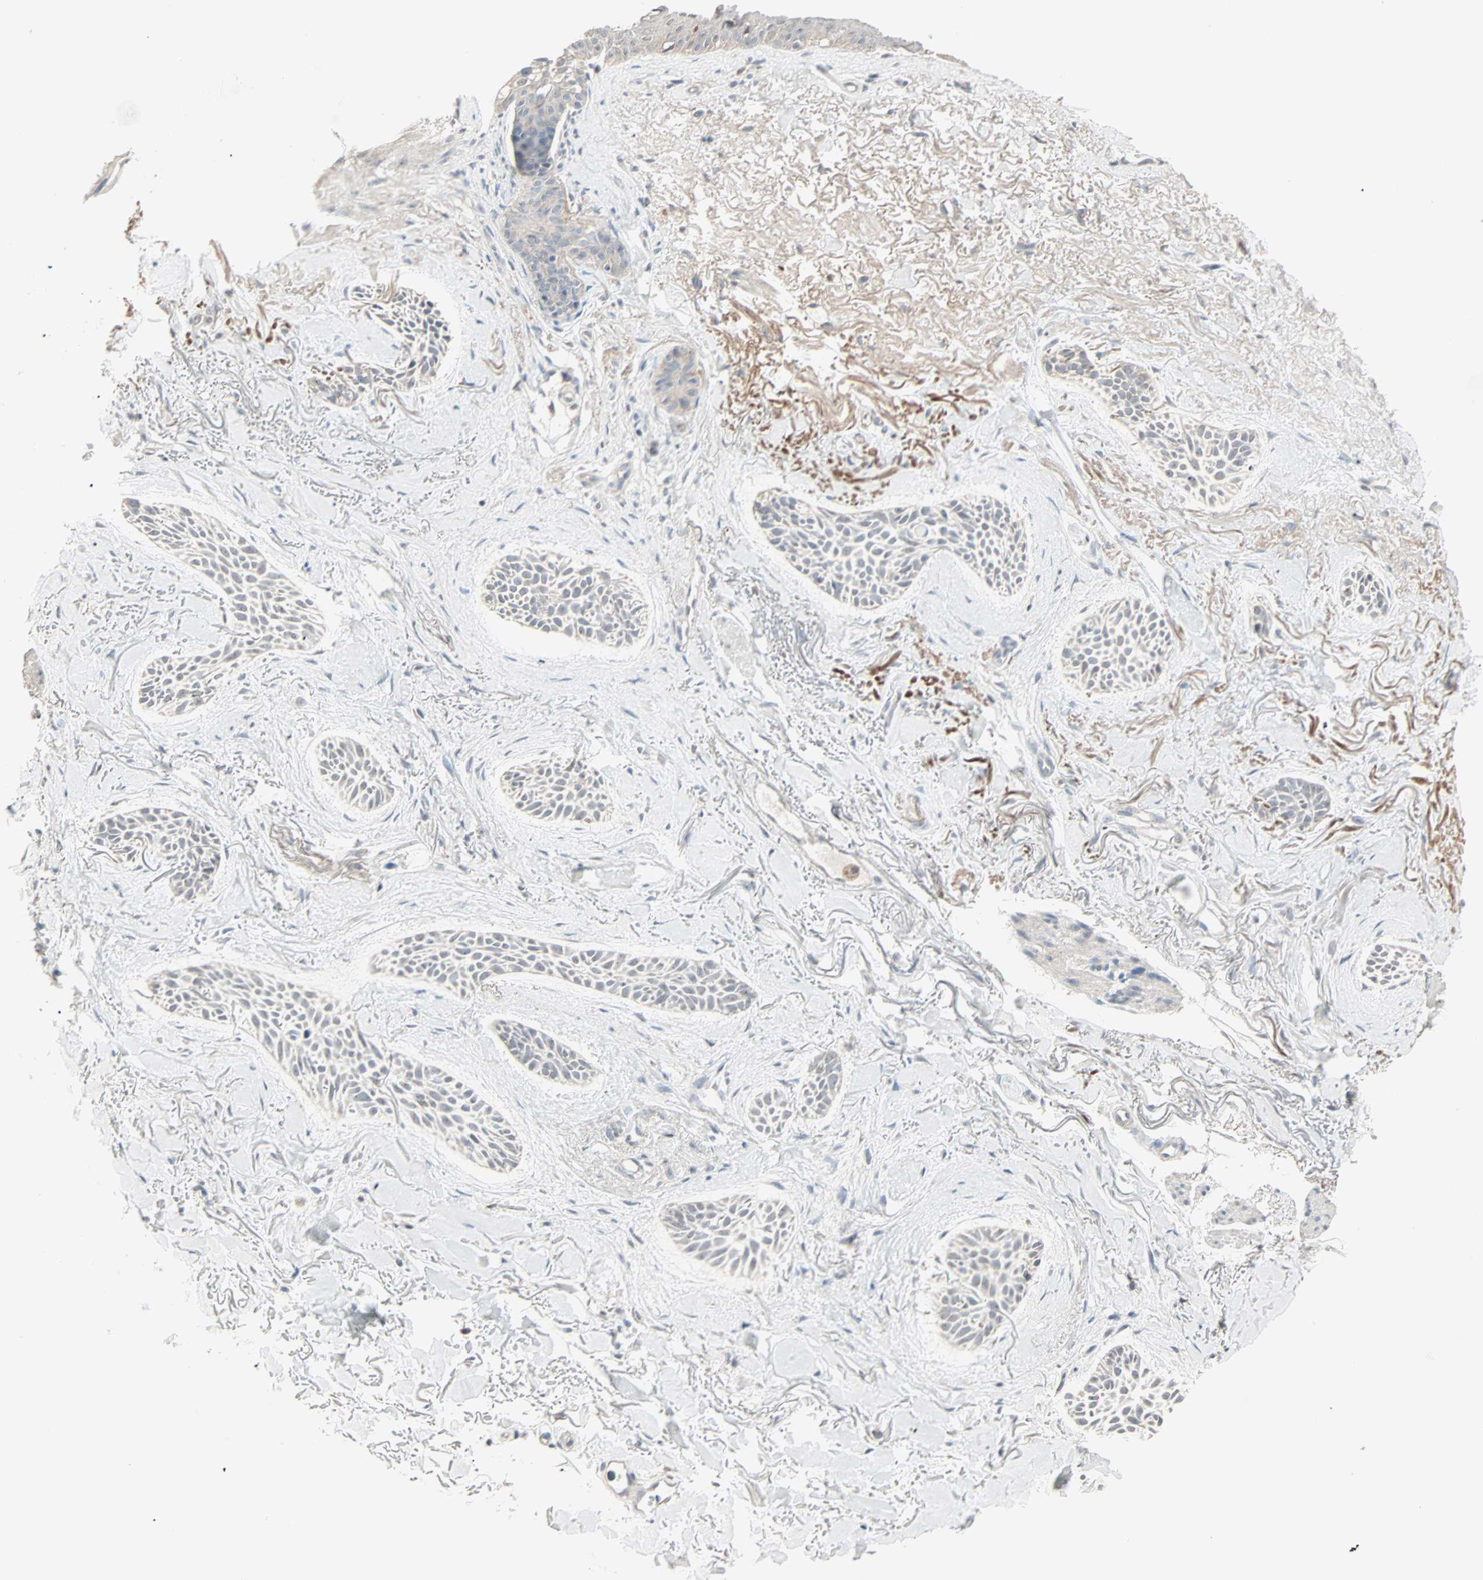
{"staining": {"intensity": "weak", "quantity": "25%-75%", "location": "cytoplasmic/membranous"}, "tissue": "skin cancer", "cell_type": "Tumor cells", "image_type": "cancer", "snomed": [{"axis": "morphology", "description": "Normal tissue, NOS"}, {"axis": "morphology", "description": "Basal cell carcinoma"}, {"axis": "topography", "description": "Skin"}], "caption": "Protein expression analysis of skin cancer demonstrates weak cytoplasmic/membranous expression in about 25%-75% of tumor cells.", "gene": "KDM4A", "patient": {"sex": "female", "age": 84}}